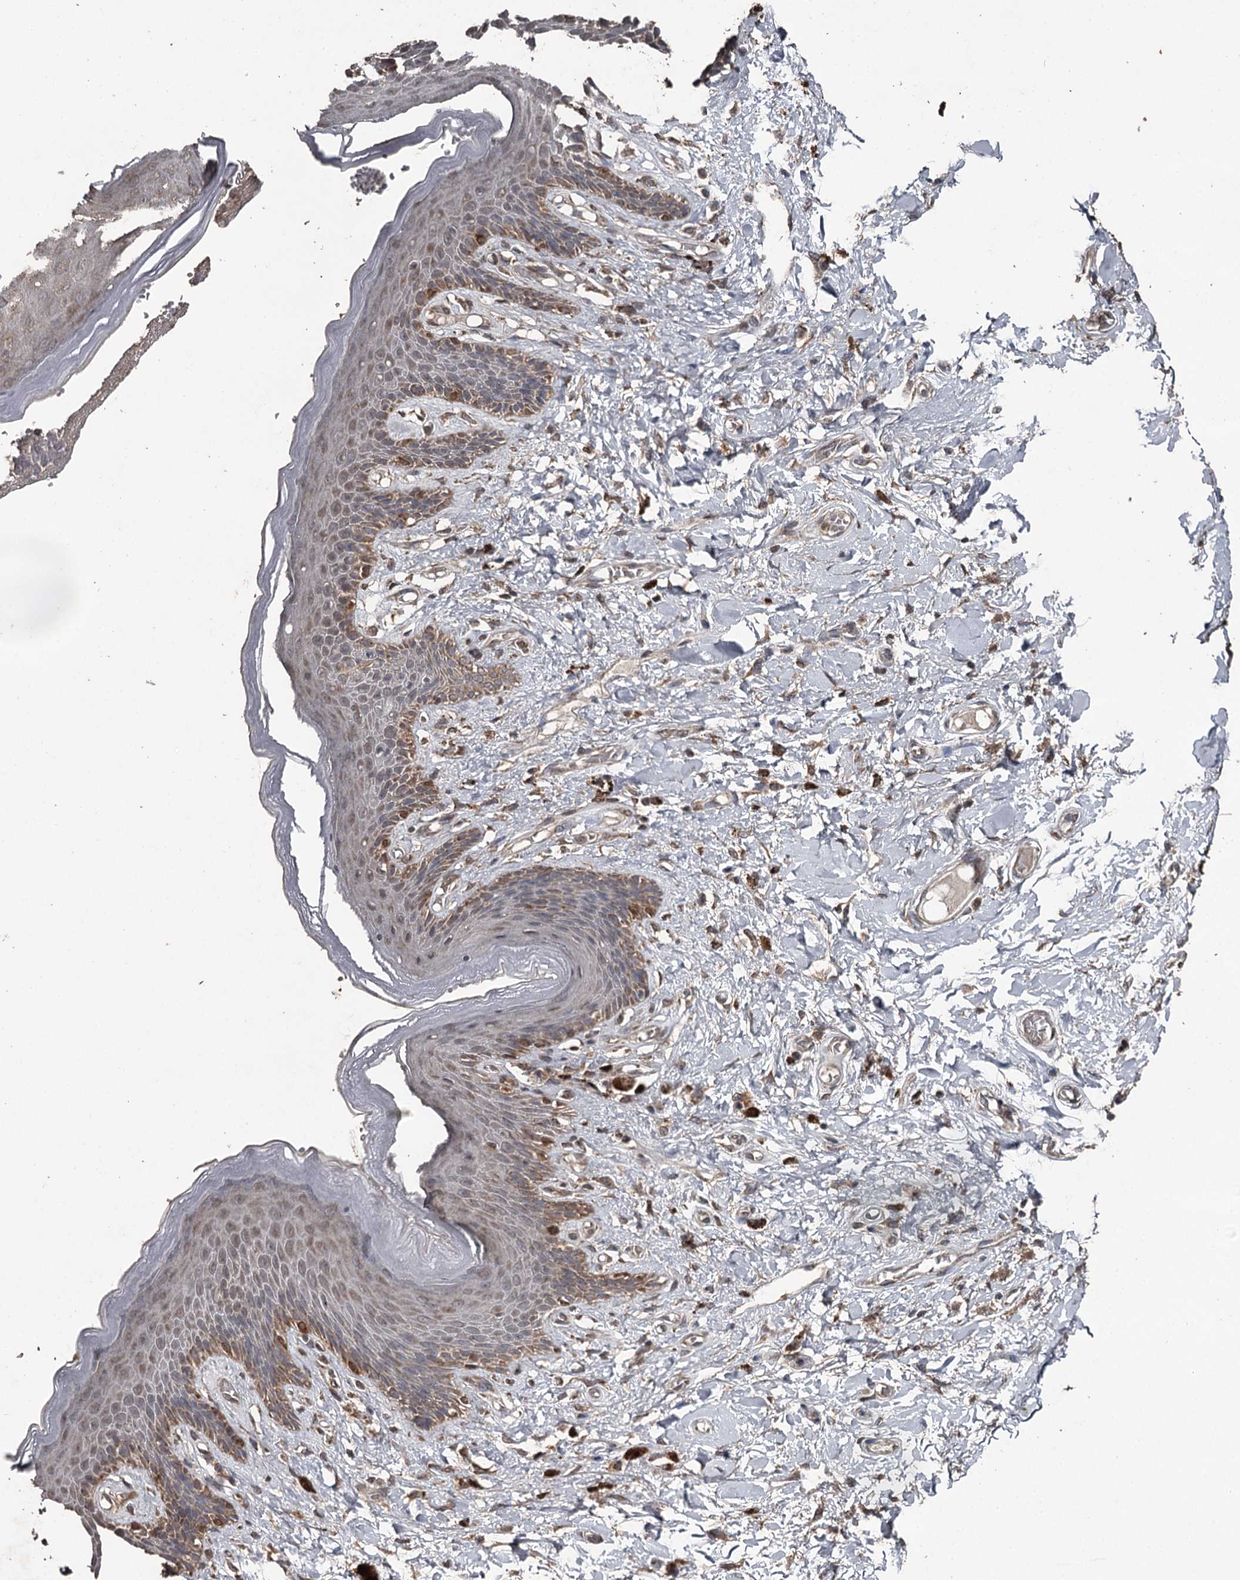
{"staining": {"intensity": "moderate", "quantity": "25%-75%", "location": "cytoplasmic/membranous"}, "tissue": "skin", "cell_type": "Epidermal cells", "image_type": "normal", "snomed": [{"axis": "morphology", "description": "Normal tissue, NOS"}, {"axis": "topography", "description": "Anal"}], "caption": "This is an image of immunohistochemistry staining of normal skin, which shows moderate staining in the cytoplasmic/membranous of epidermal cells.", "gene": "WIPI1", "patient": {"sex": "female", "age": 78}}